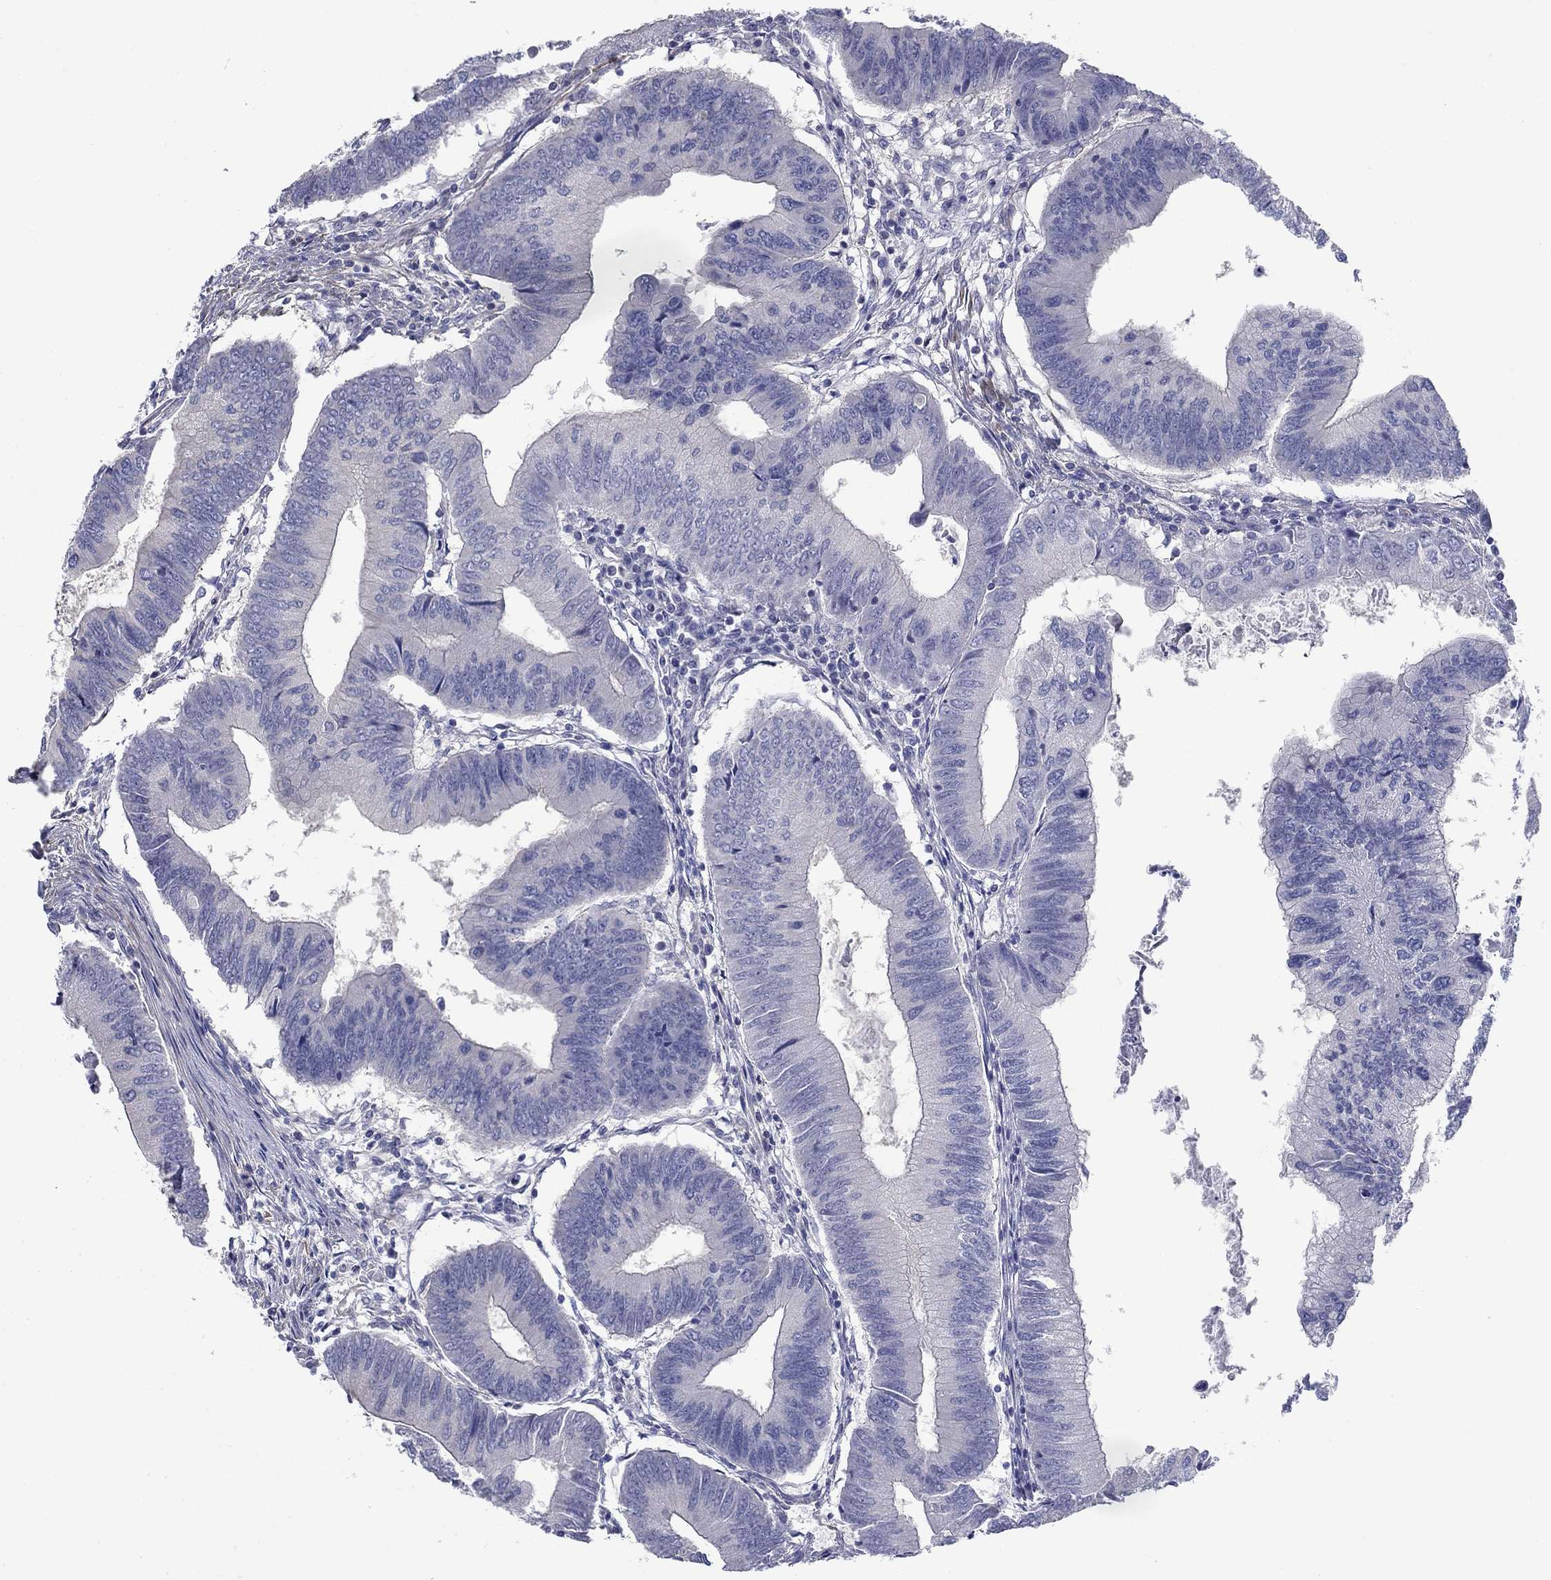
{"staining": {"intensity": "negative", "quantity": "none", "location": "none"}, "tissue": "colorectal cancer", "cell_type": "Tumor cells", "image_type": "cancer", "snomed": [{"axis": "morphology", "description": "Adenocarcinoma, NOS"}, {"axis": "topography", "description": "Colon"}], "caption": "The image displays no significant positivity in tumor cells of colorectal cancer (adenocarcinoma).", "gene": "GRK7", "patient": {"sex": "male", "age": 53}}